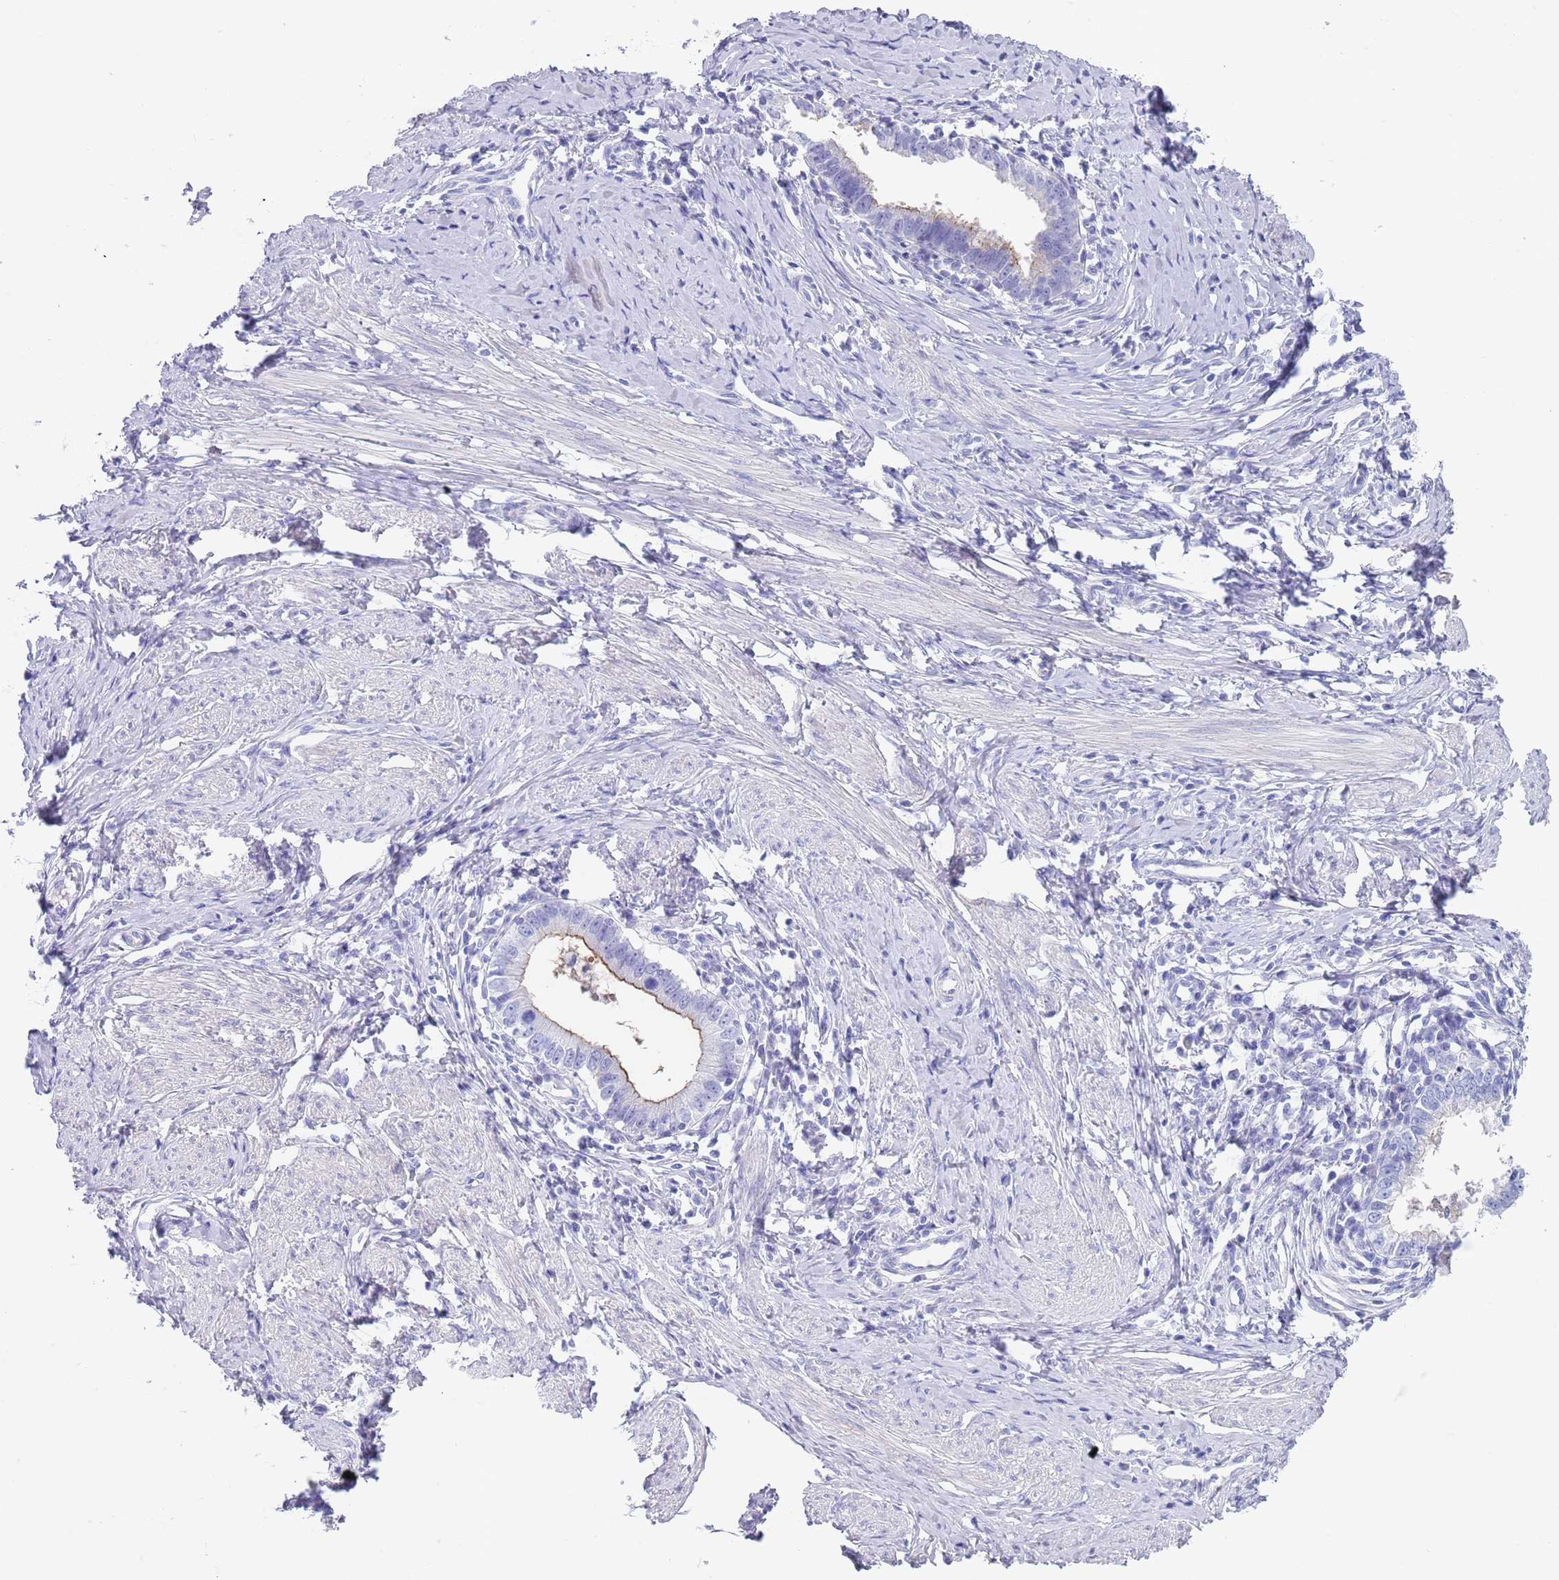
{"staining": {"intensity": "weak", "quantity": "25%-75%", "location": "cytoplasmic/membranous"}, "tissue": "cervical cancer", "cell_type": "Tumor cells", "image_type": "cancer", "snomed": [{"axis": "morphology", "description": "Adenocarcinoma, NOS"}, {"axis": "topography", "description": "Cervix"}], "caption": "This is a micrograph of IHC staining of adenocarcinoma (cervical), which shows weak staining in the cytoplasmic/membranous of tumor cells.", "gene": "CPXM2", "patient": {"sex": "female", "age": 36}}